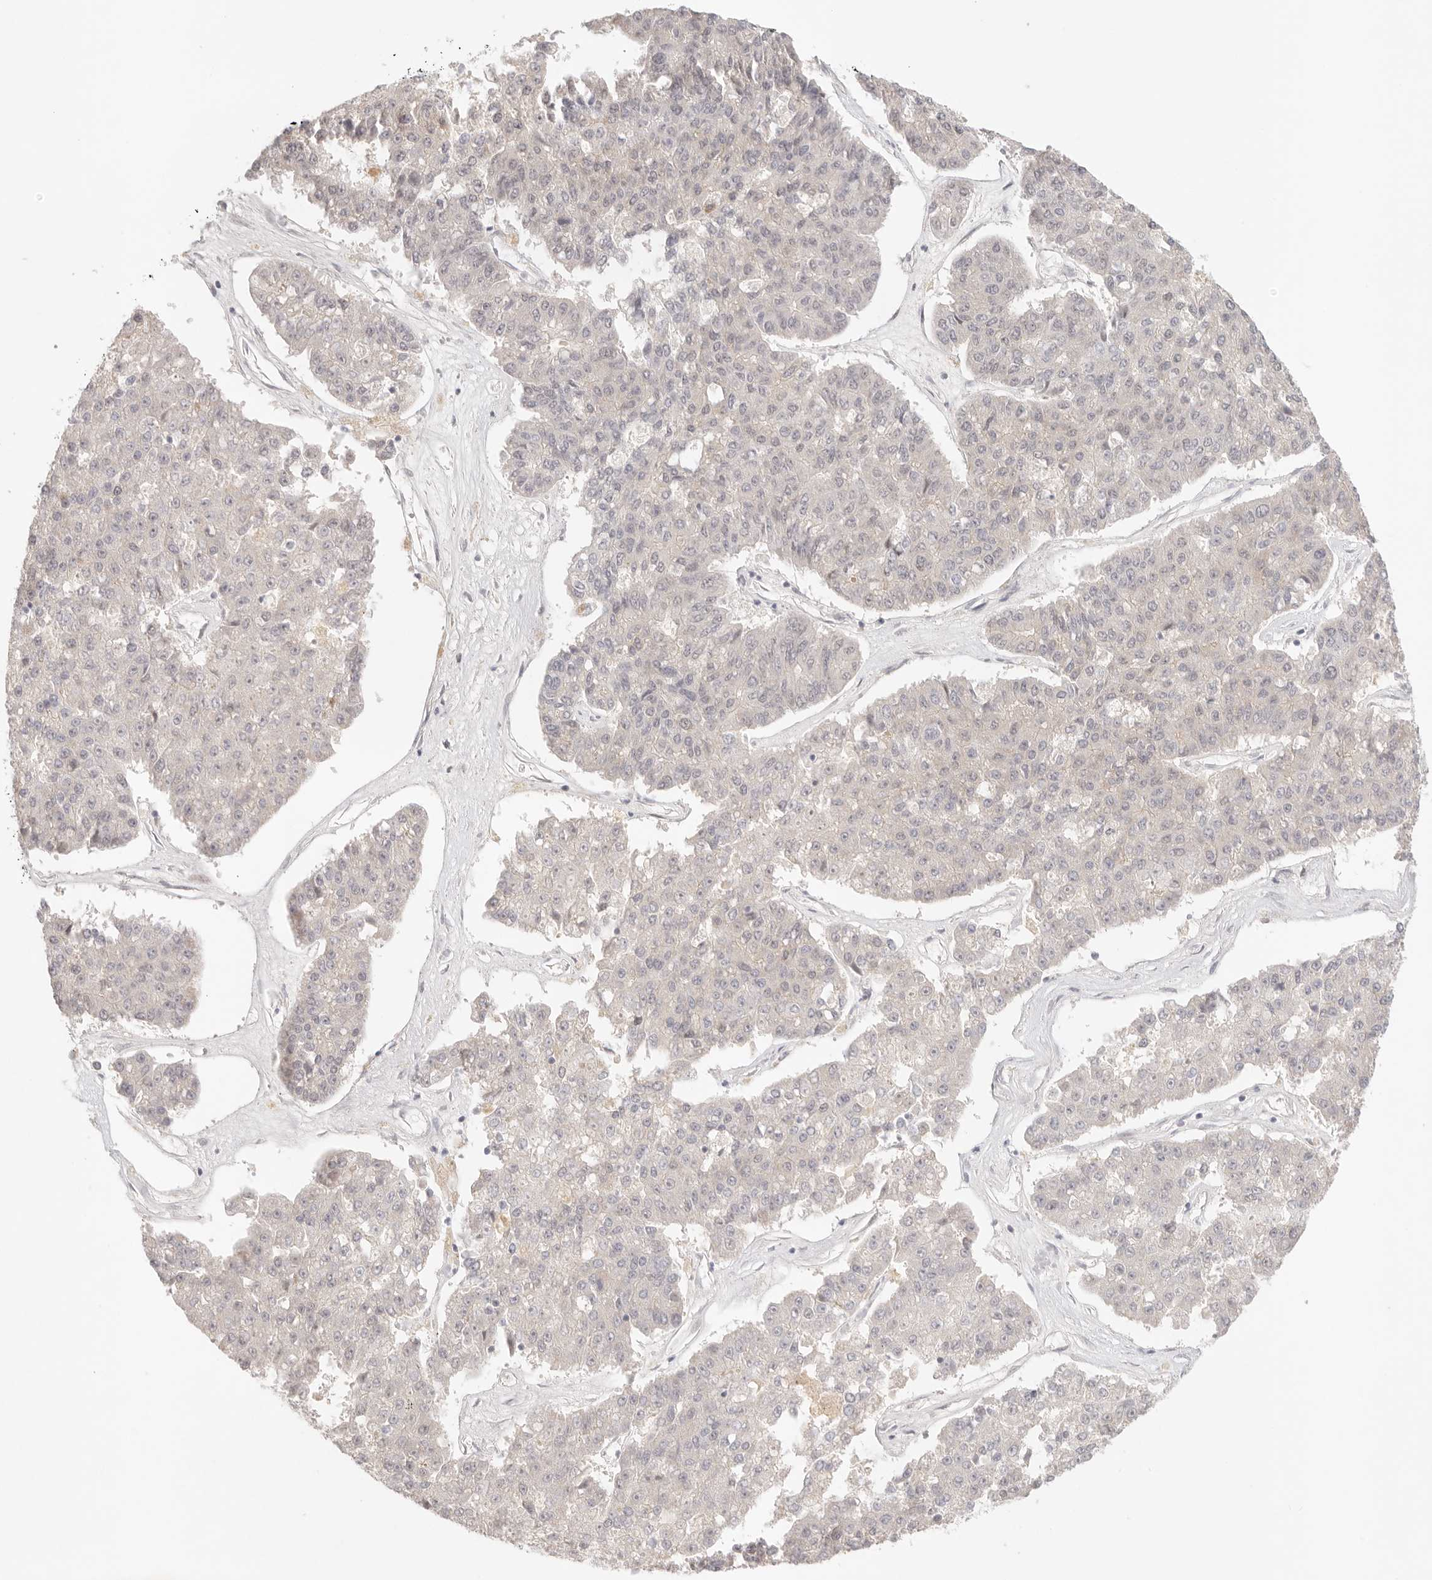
{"staining": {"intensity": "moderate", "quantity": "25%-75%", "location": "nuclear"}, "tissue": "pancreatic cancer", "cell_type": "Tumor cells", "image_type": "cancer", "snomed": [{"axis": "morphology", "description": "Adenocarcinoma, NOS"}, {"axis": "topography", "description": "Pancreas"}], "caption": "Immunohistochemistry histopathology image of neoplastic tissue: pancreatic adenocarcinoma stained using immunohistochemistry displays medium levels of moderate protein expression localized specifically in the nuclear of tumor cells, appearing as a nuclear brown color.", "gene": "HOXC5", "patient": {"sex": "male", "age": 50}}